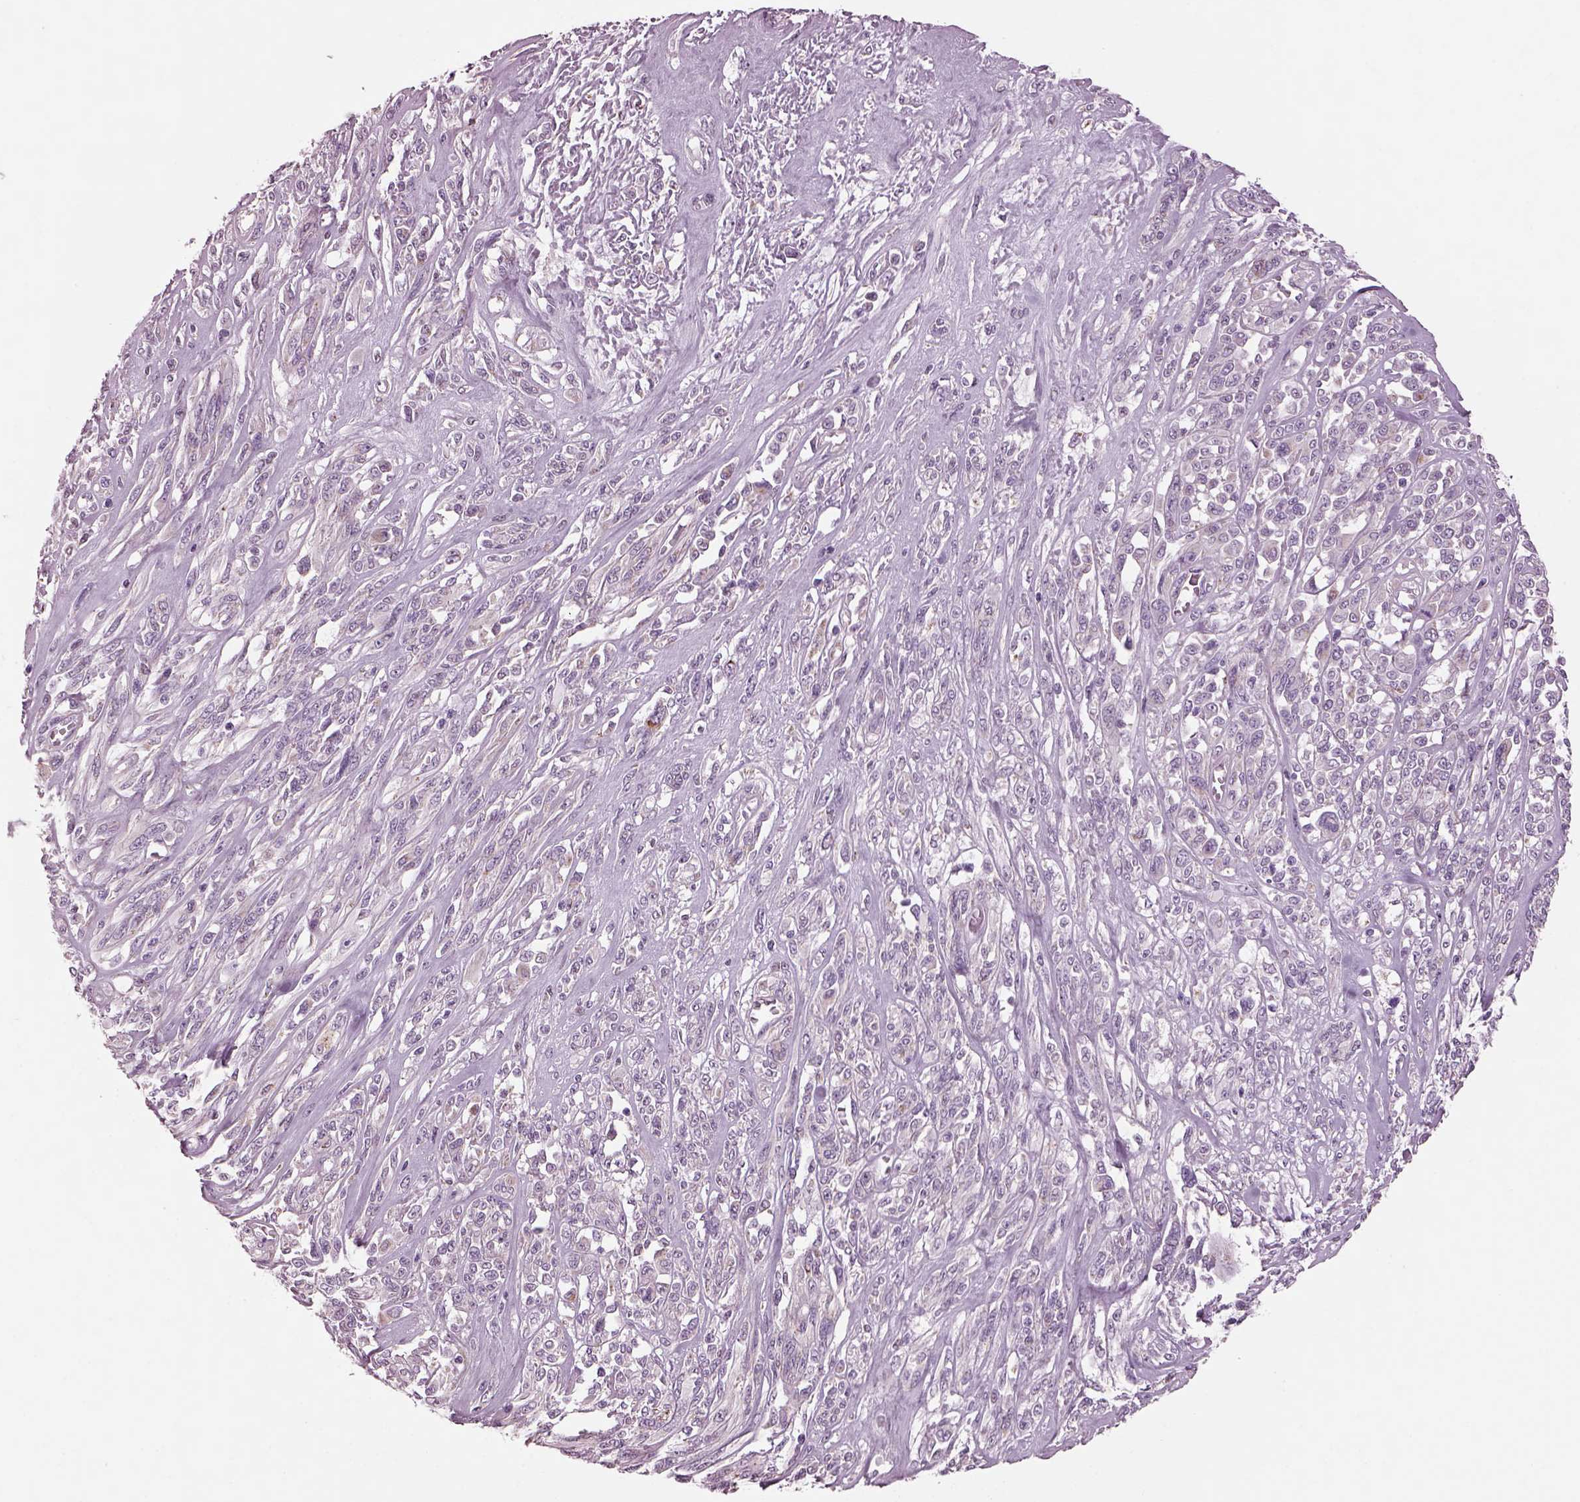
{"staining": {"intensity": "negative", "quantity": "none", "location": "none"}, "tissue": "melanoma", "cell_type": "Tumor cells", "image_type": "cancer", "snomed": [{"axis": "morphology", "description": "Malignant melanoma, NOS"}, {"axis": "topography", "description": "Skin"}], "caption": "This micrograph is of malignant melanoma stained with immunohistochemistry (IHC) to label a protein in brown with the nuclei are counter-stained blue. There is no positivity in tumor cells.", "gene": "PRR9", "patient": {"sex": "female", "age": 91}}